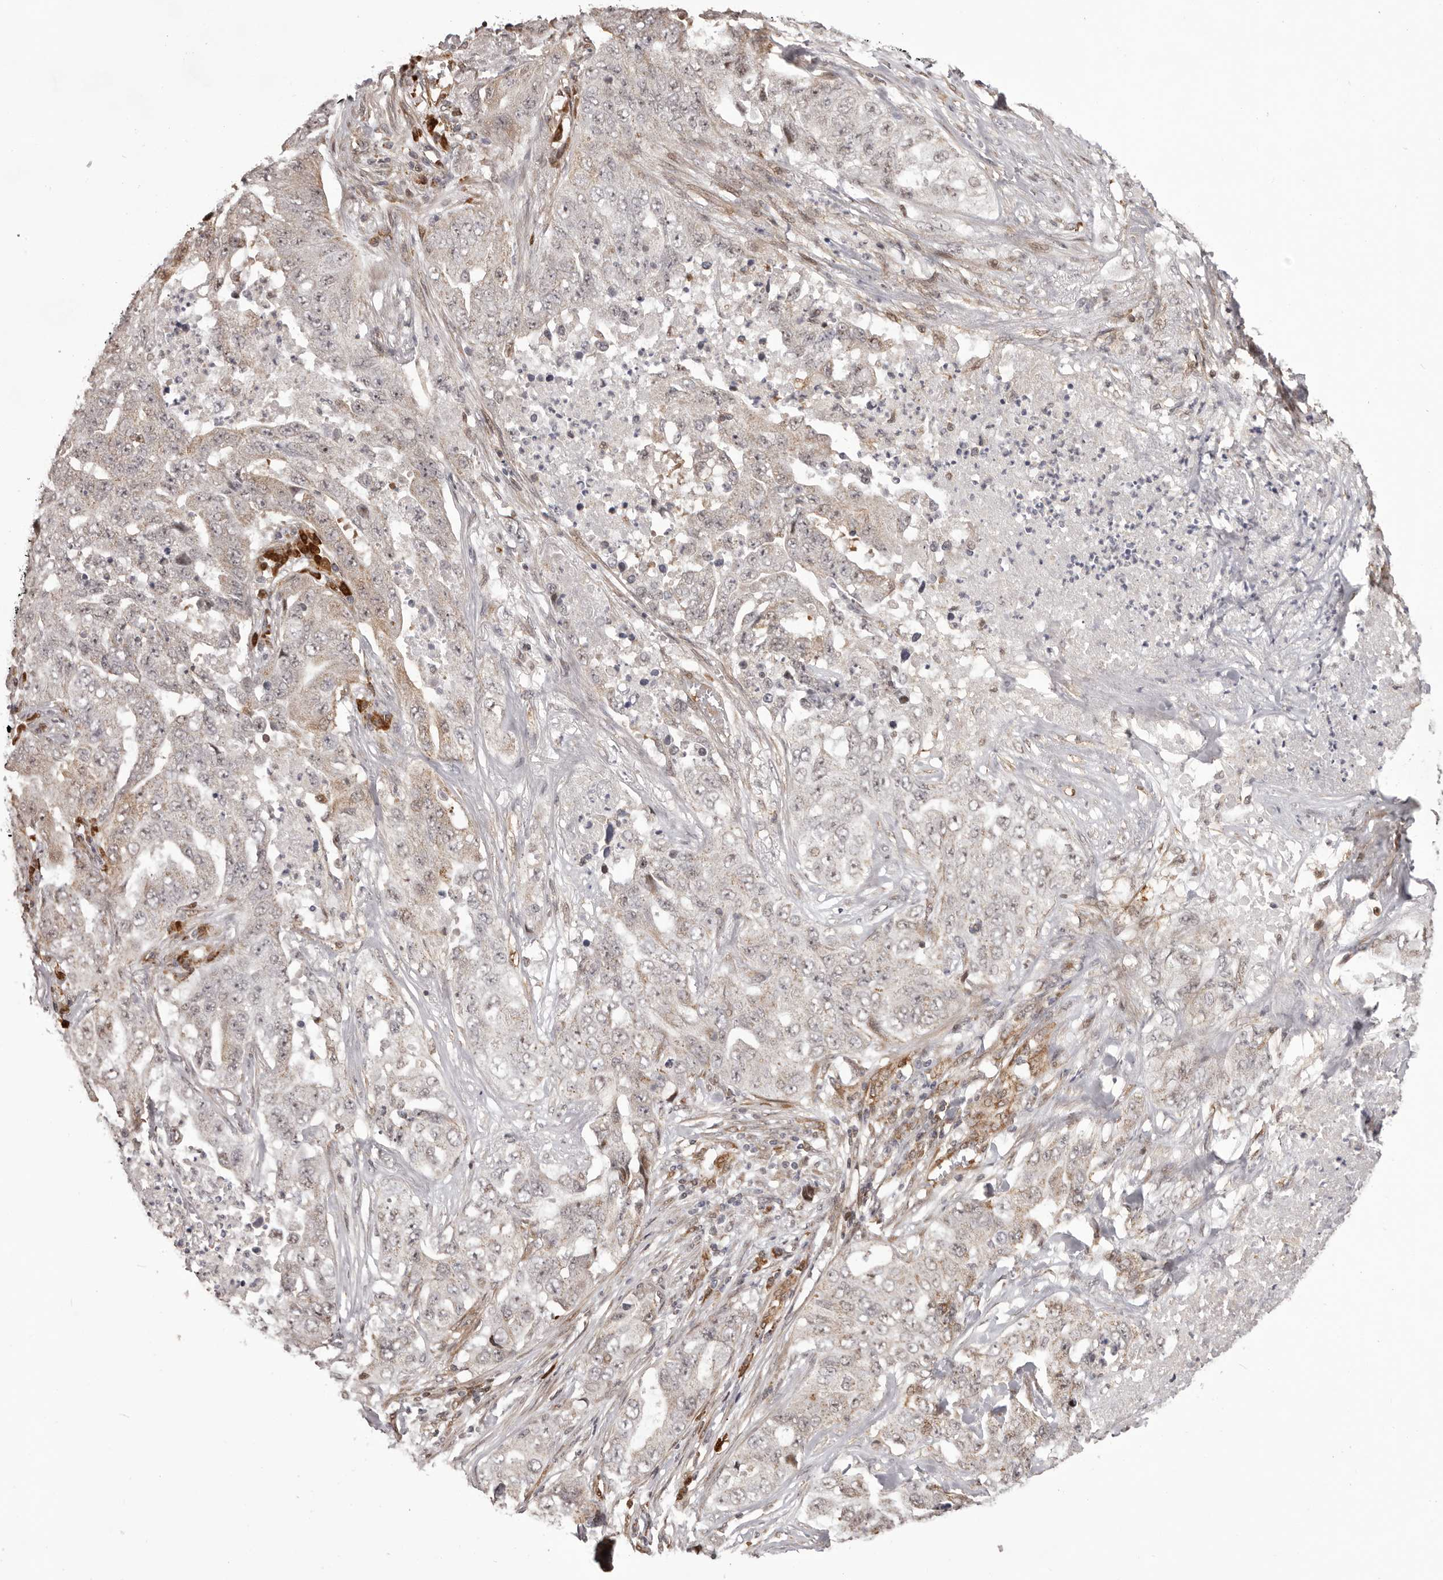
{"staining": {"intensity": "weak", "quantity": "<25%", "location": "cytoplasmic/membranous"}, "tissue": "lung cancer", "cell_type": "Tumor cells", "image_type": "cancer", "snomed": [{"axis": "morphology", "description": "Adenocarcinoma, NOS"}, {"axis": "topography", "description": "Lung"}], "caption": "A high-resolution image shows immunohistochemistry (IHC) staining of lung cancer (adenocarcinoma), which displays no significant expression in tumor cells.", "gene": "GFOD1", "patient": {"sex": "female", "age": 51}}